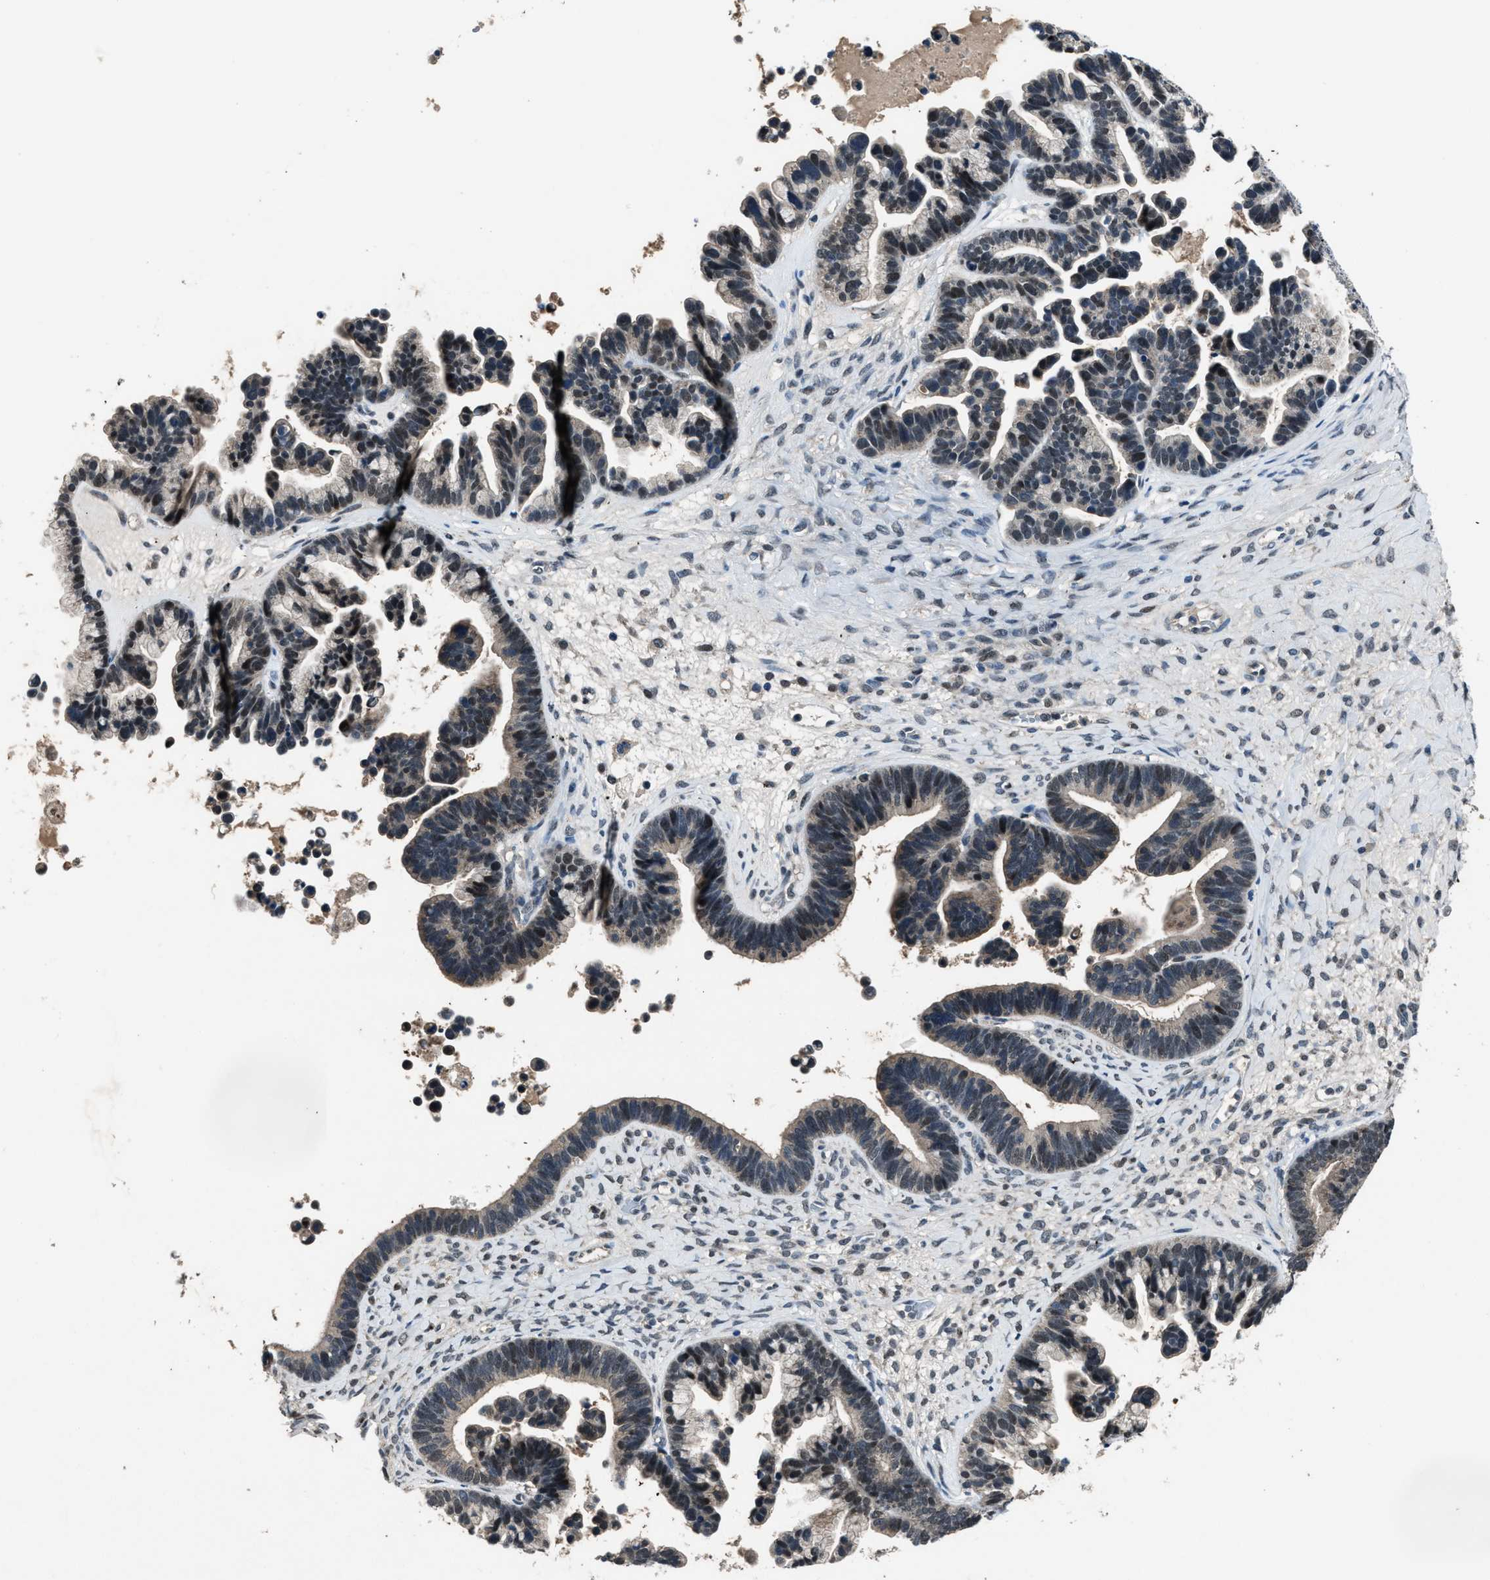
{"staining": {"intensity": "moderate", "quantity": "<25%", "location": "cytoplasmic/membranous,nuclear"}, "tissue": "ovarian cancer", "cell_type": "Tumor cells", "image_type": "cancer", "snomed": [{"axis": "morphology", "description": "Cystadenocarcinoma, serous, NOS"}, {"axis": "topography", "description": "Ovary"}], "caption": "Moderate cytoplasmic/membranous and nuclear positivity for a protein is seen in about <25% of tumor cells of ovarian serous cystadenocarcinoma using IHC.", "gene": "DUSP19", "patient": {"sex": "female", "age": 56}}